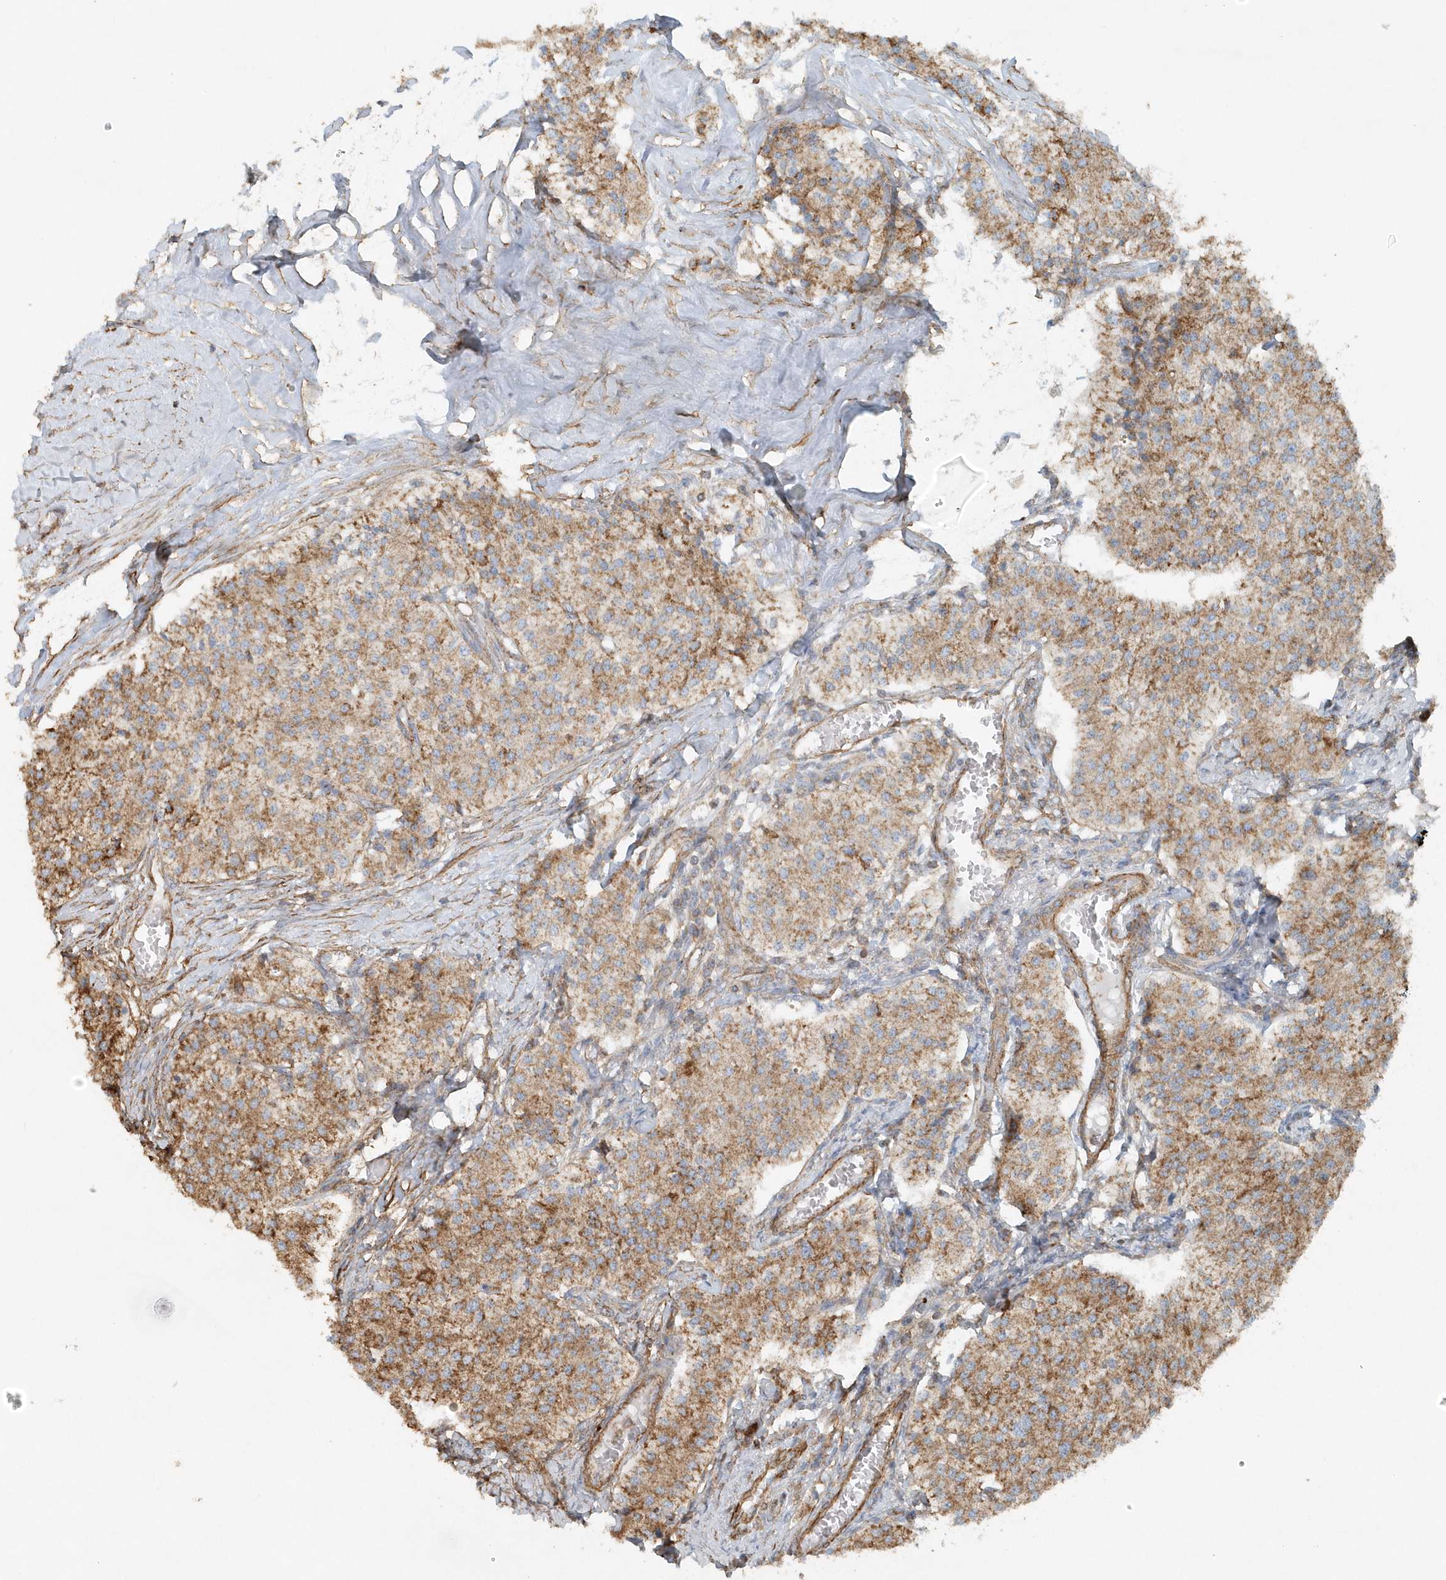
{"staining": {"intensity": "moderate", "quantity": ">75%", "location": "cytoplasmic/membranous"}, "tissue": "carcinoid", "cell_type": "Tumor cells", "image_type": "cancer", "snomed": [{"axis": "morphology", "description": "Carcinoid, malignant, NOS"}, {"axis": "topography", "description": "Colon"}], "caption": "Tumor cells demonstrate medium levels of moderate cytoplasmic/membranous positivity in approximately >75% of cells in carcinoid.", "gene": "MMUT", "patient": {"sex": "female", "age": 52}}